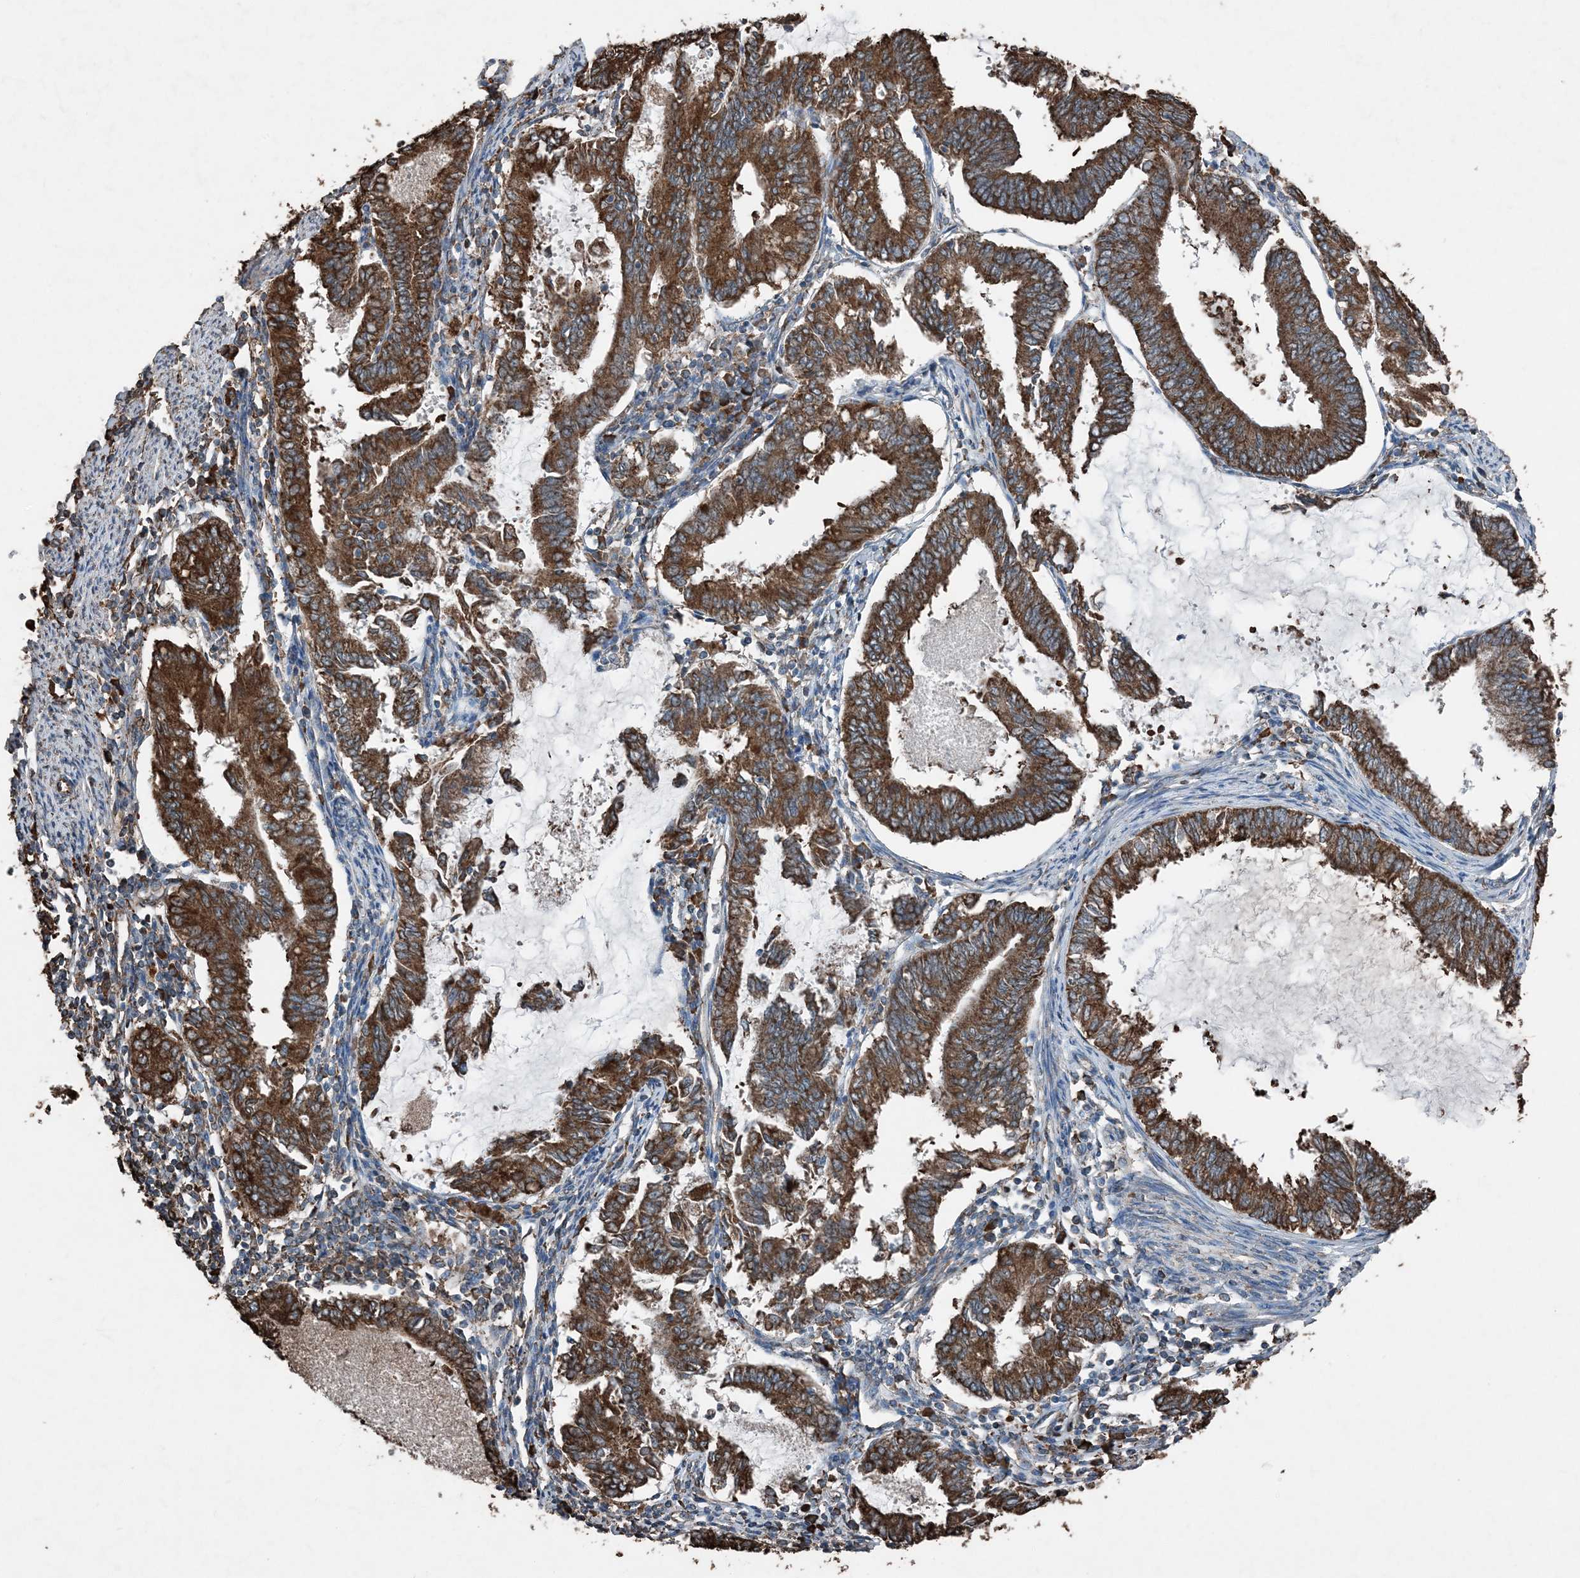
{"staining": {"intensity": "strong", "quantity": ">75%", "location": "cytoplasmic/membranous"}, "tissue": "endometrial cancer", "cell_type": "Tumor cells", "image_type": "cancer", "snomed": [{"axis": "morphology", "description": "Adenocarcinoma, NOS"}, {"axis": "topography", "description": "Endometrium"}], "caption": "Immunohistochemistry (IHC) staining of endometrial adenocarcinoma, which exhibits high levels of strong cytoplasmic/membranous expression in about >75% of tumor cells indicating strong cytoplasmic/membranous protein staining. The staining was performed using DAB (3,3'-diaminobenzidine) (brown) for protein detection and nuclei were counterstained in hematoxylin (blue).", "gene": "PDIA6", "patient": {"sex": "female", "age": 86}}